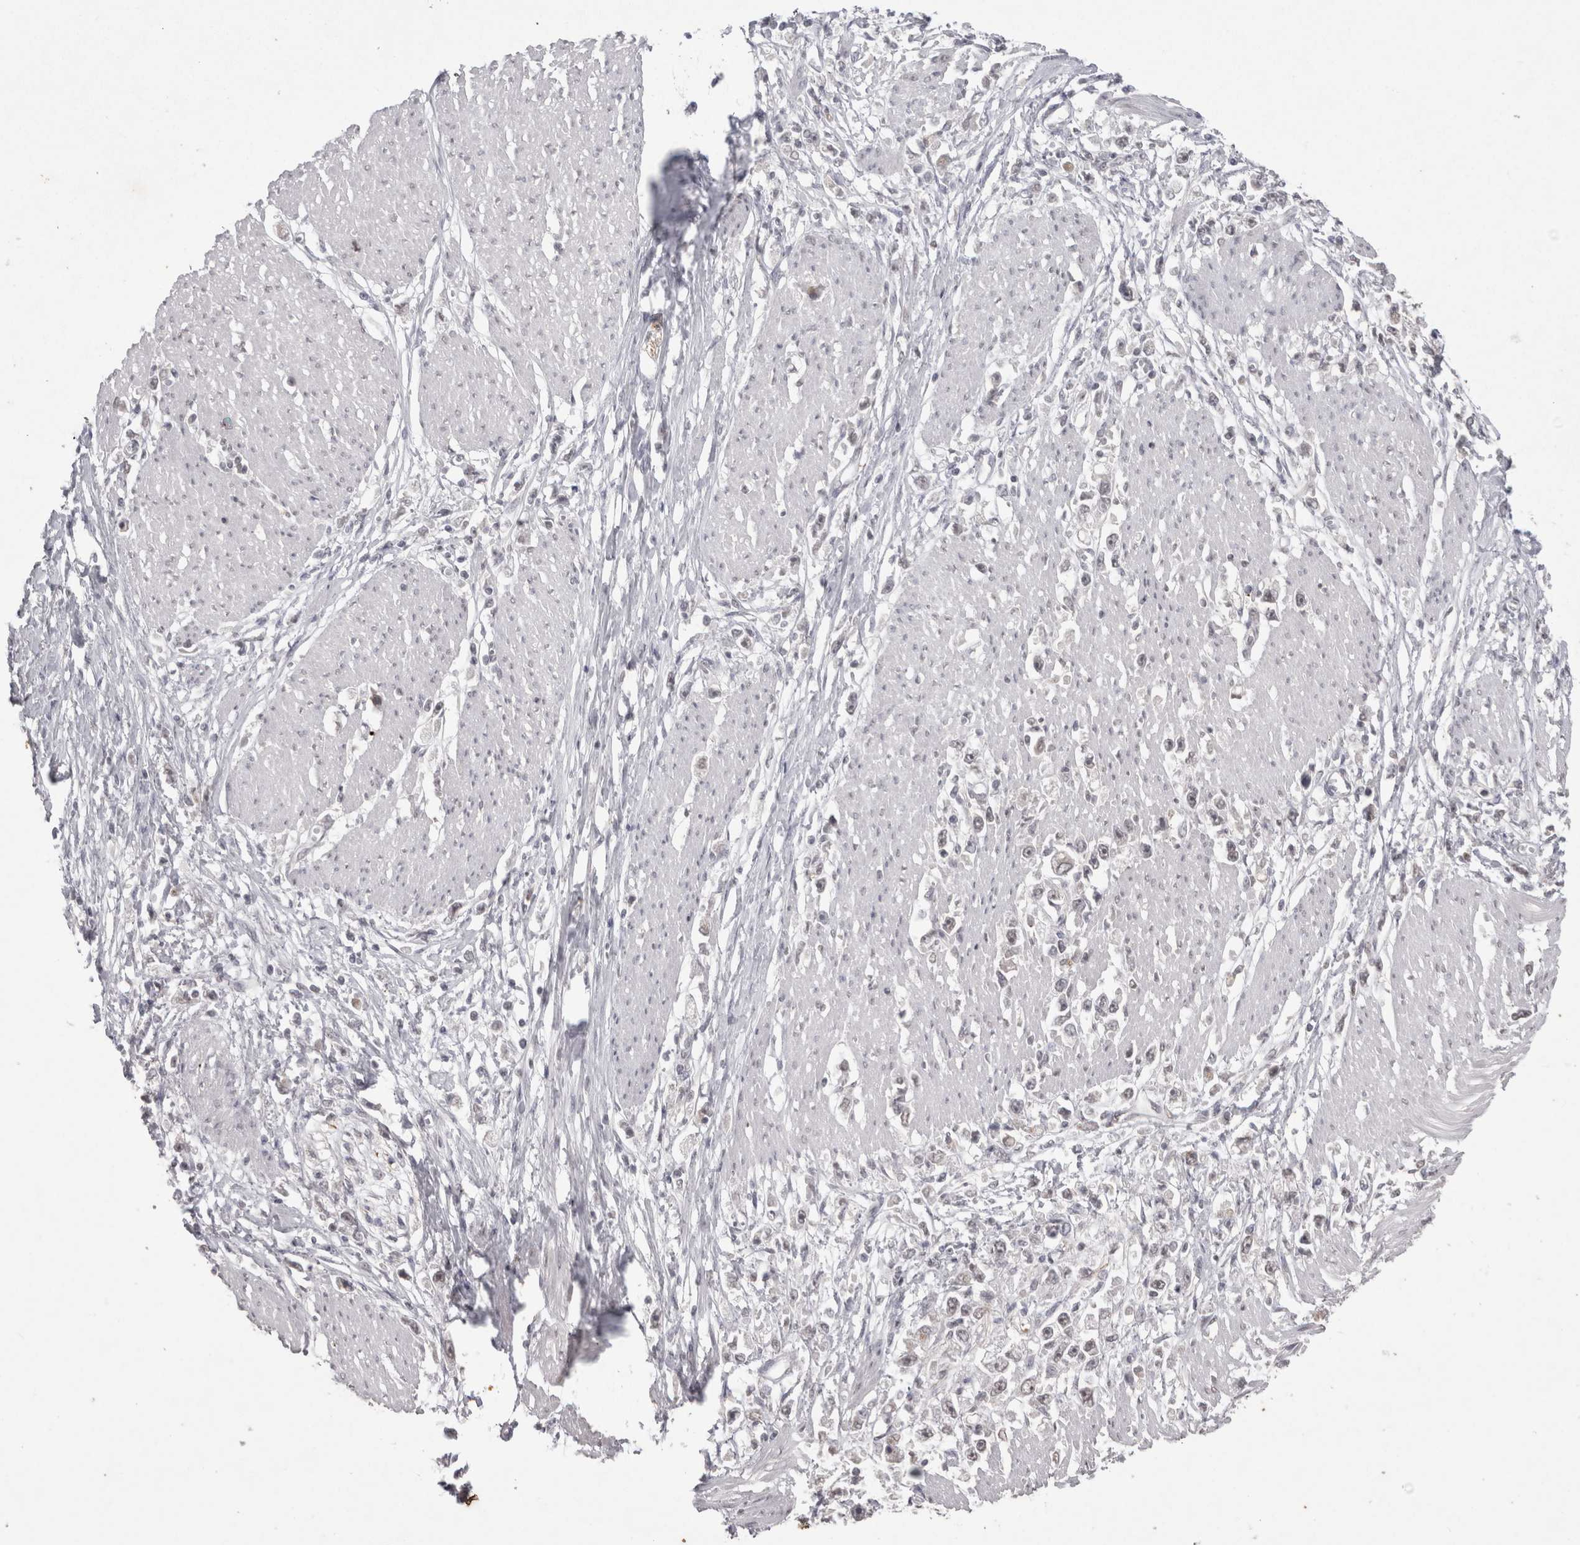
{"staining": {"intensity": "negative", "quantity": "none", "location": "none"}, "tissue": "stomach cancer", "cell_type": "Tumor cells", "image_type": "cancer", "snomed": [{"axis": "morphology", "description": "Adenocarcinoma, NOS"}, {"axis": "topography", "description": "Stomach"}], "caption": "Immunohistochemistry image of neoplastic tissue: stomach adenocarcinoma stained with DAB reveals no significant protein staining in tumor cells.", "gene": "DDX4", "patient": {"sex": "female", "age": 59}}